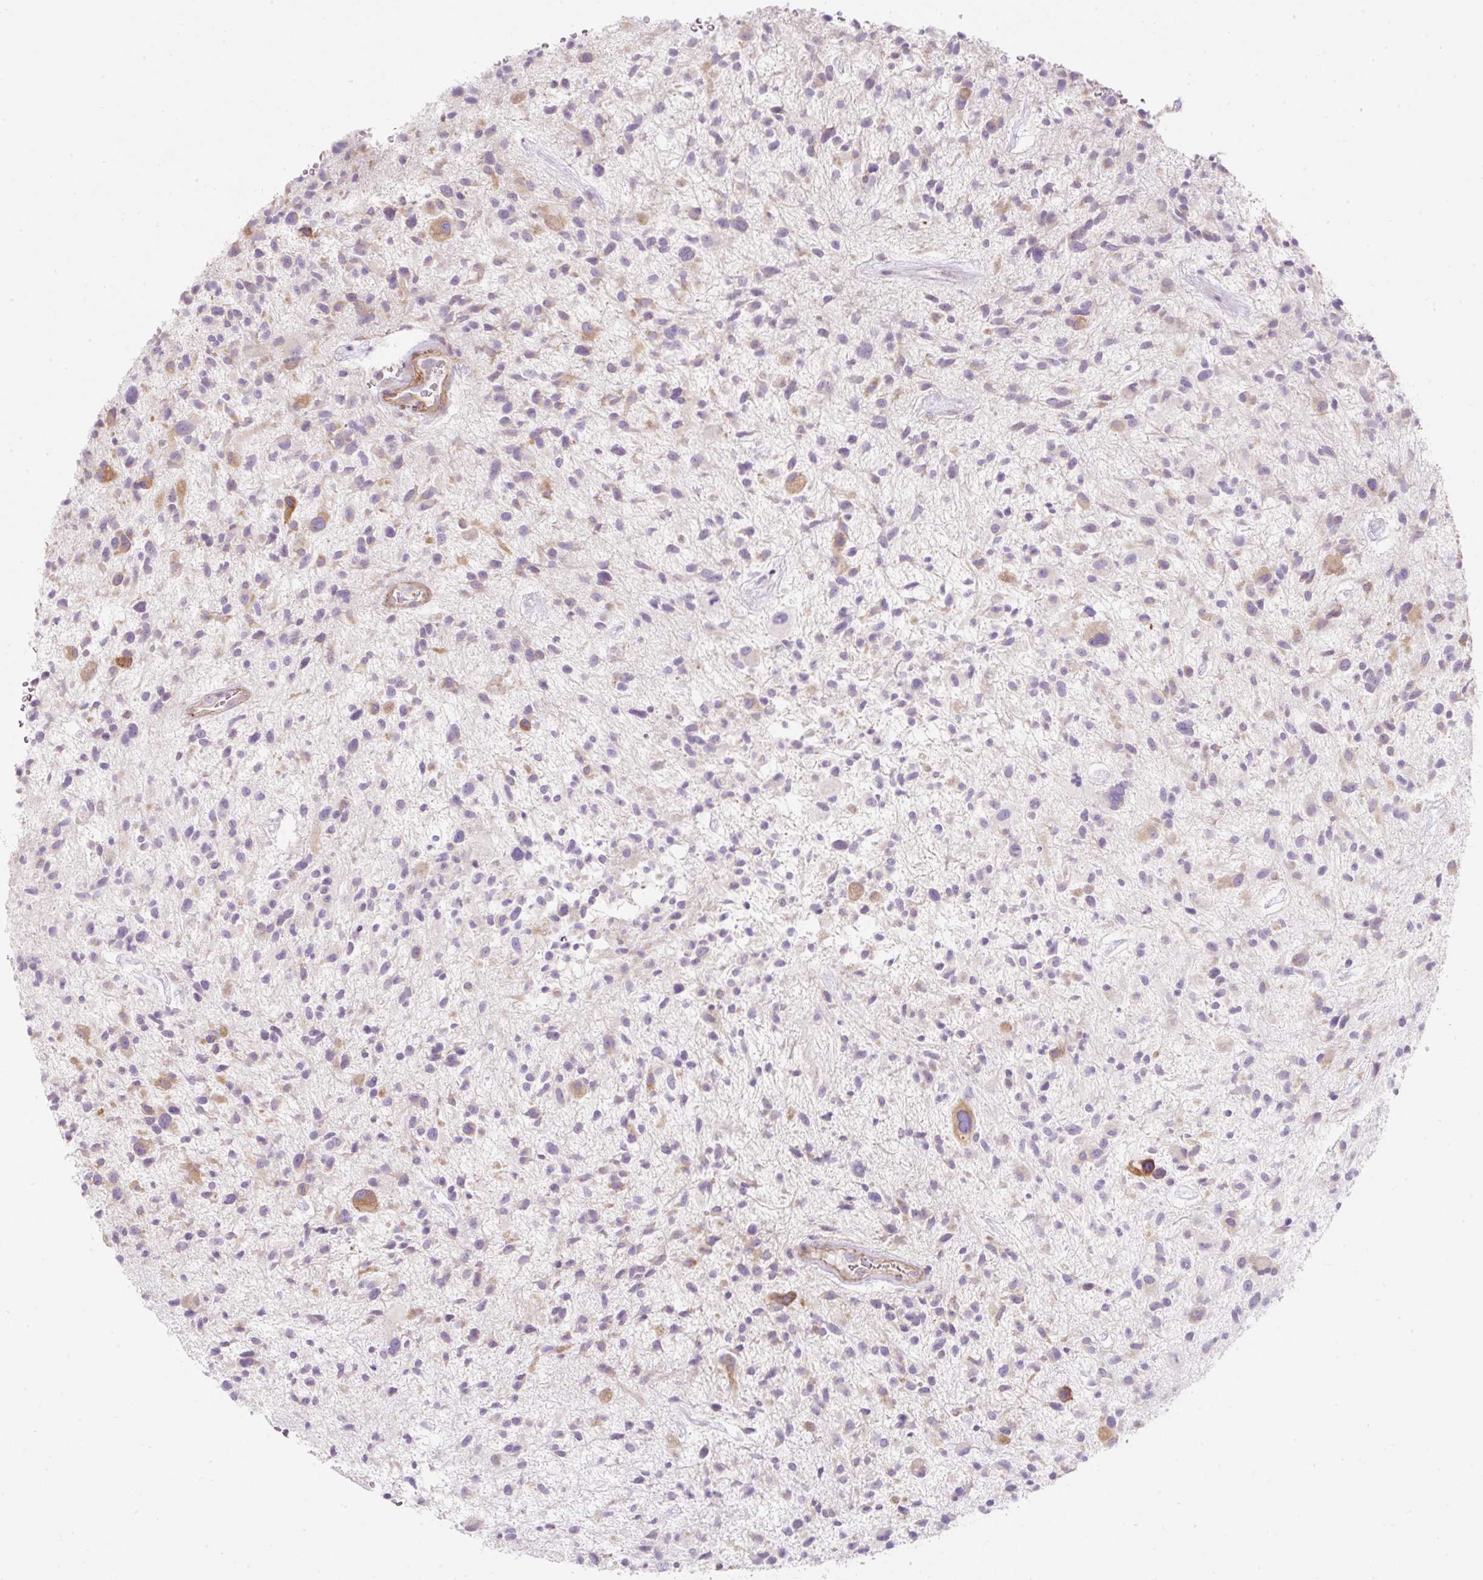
{"staining": {"intensity": "moderate", "quantity": "<25%", "location": "cytoplasmic/membranous"}, "tissue": "glioma", "cell_type": "Tumor cells", "image_type": "cancer", "snomed": [{"axis": "morphology", "description": "Glioma, malignant, High grade"}, {"axis": "topography", "description": "Brain"}], "caption": "The micrograph reveals staining of malignant glioma (high-grade), revealing moderate cytoplasmic/membranous protein staining (brown color) within tumor cells.", "gene": "ERAP2", "patient": {"sex": "male", "age": 47}}